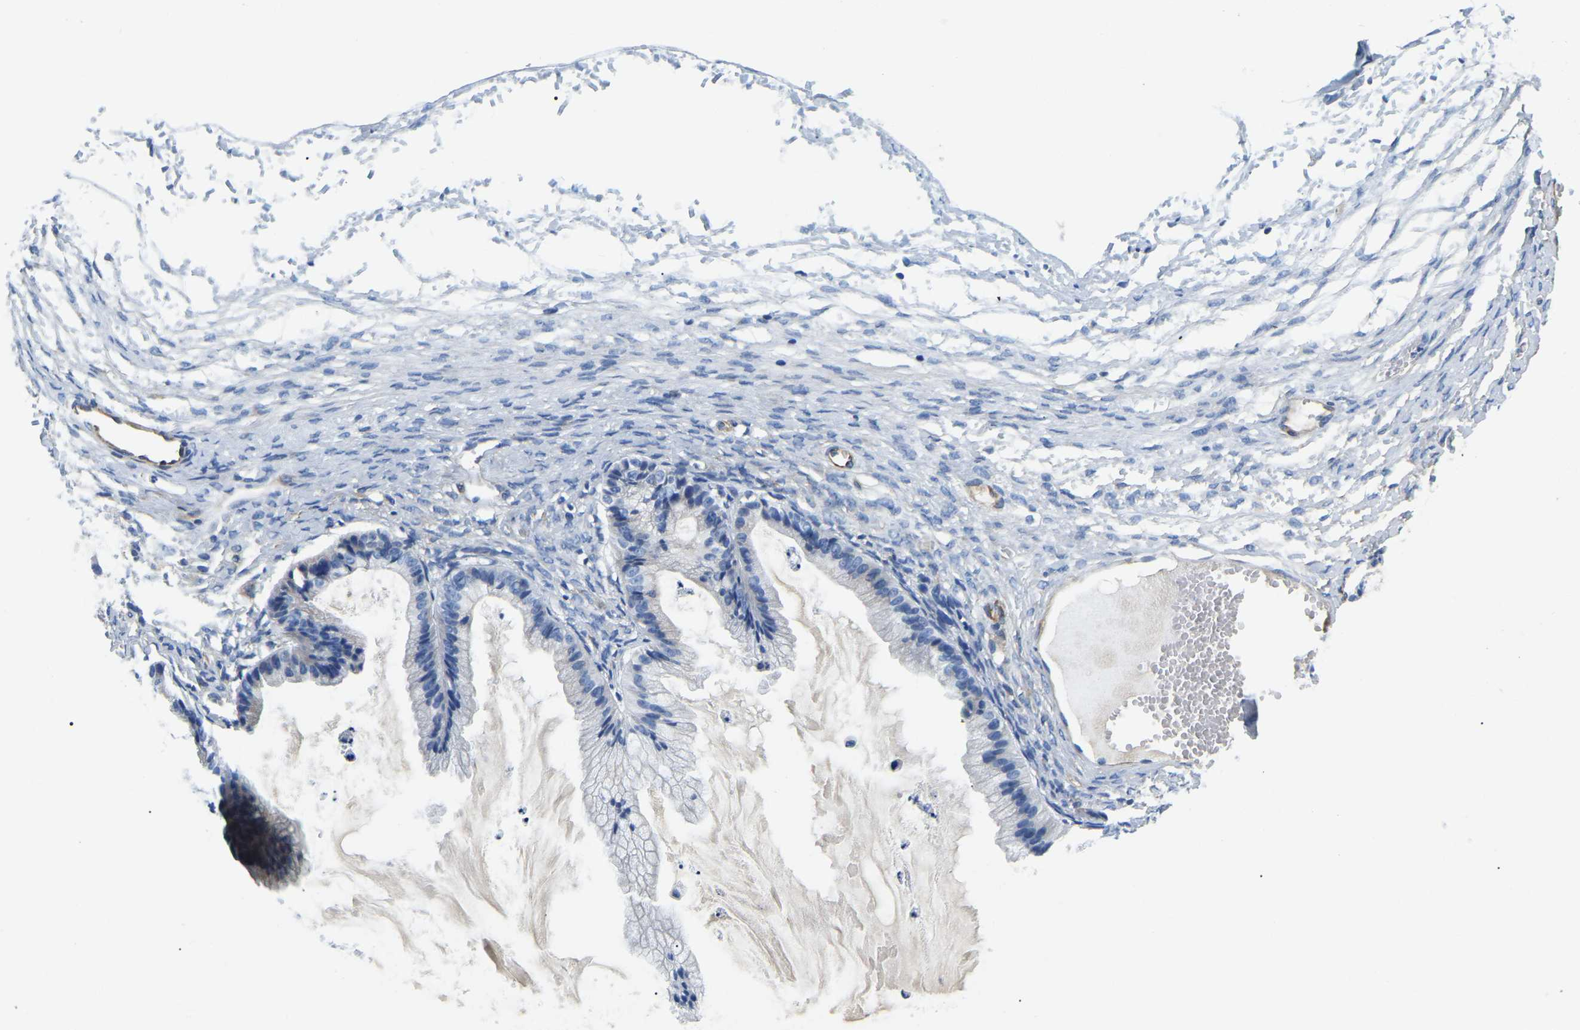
{"staining": {"intensity": "negative", "quantity": "none", "location": "none"}, "tissue": "ovarian cancer", "cell_type": "Tumor cells", "image_type": "cancer", "snomed": [{"axis": "morphology", "description": "Cystadenocarcinoma, mucinous, NOS"}, {"axis": "topography", "description": "Ovary"}], "caption": "Tumor cells show no significant protein expression in ovarian cancer (mucinous cystadenocarcinoma).", "gene": "DUSP8", "patient": {"sex": "female", "age": 57}}